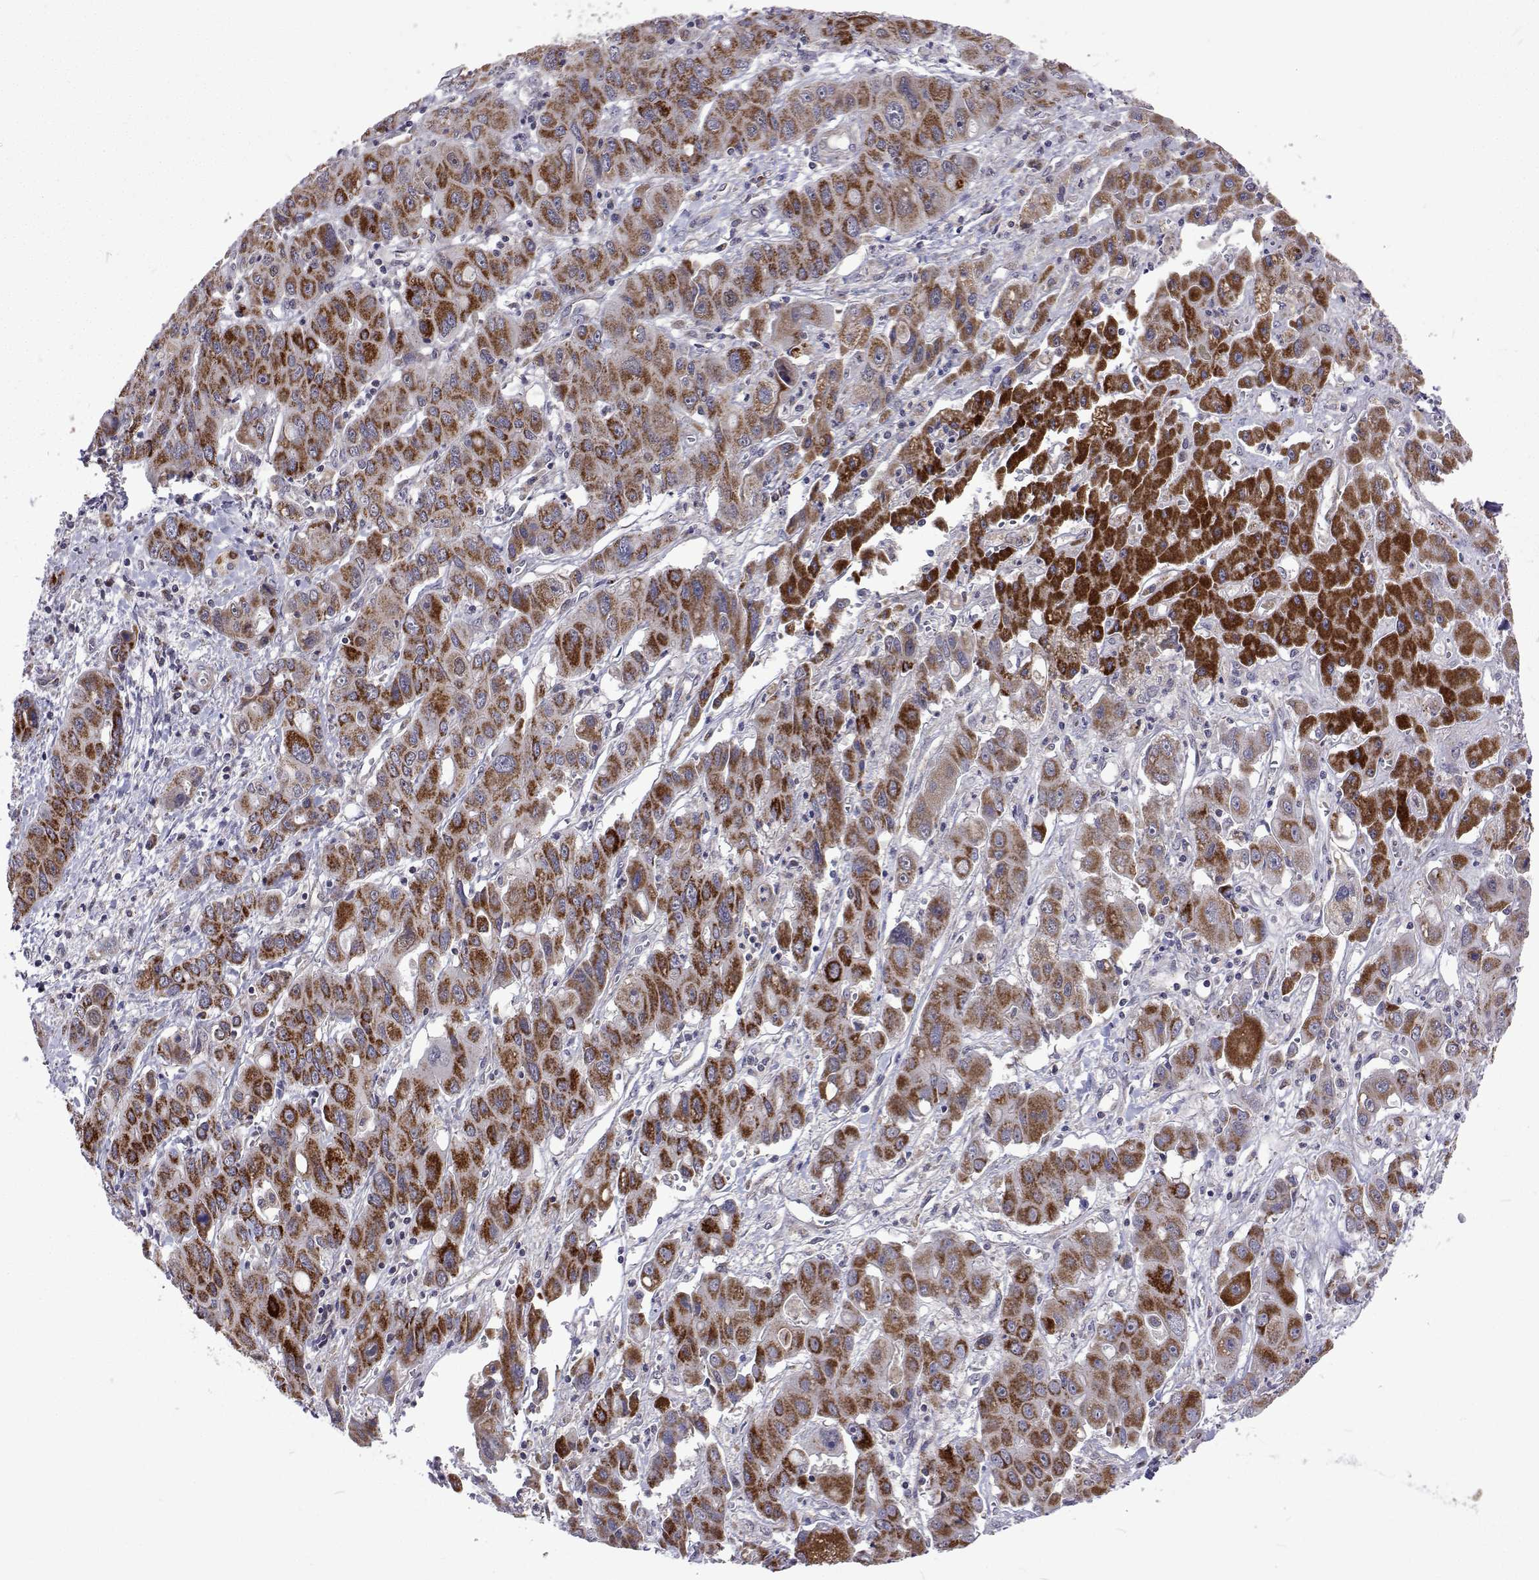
{"staining": {"intensity": "strong", "quantity": "25%-75%", "location": "cytoplasmic/membranous"}, "tissue": "liver cancer", "cell_type": "Tumor cells", "image_type": "cancer", "snomed": [{"axis": "morphology", "description": "Cholangiocarcinoma"}, {"axis": "topography", "description": "Liver"}], "caption": "Cholangiocarcinoma (liver) was stained to show a protein in brown. There is high levels of strong cytoplasmic/membranous staining in about 25%-75% of tumor cells.", "gene": "DHTKD1", "patient": {"sex": "male", "age": 67}}